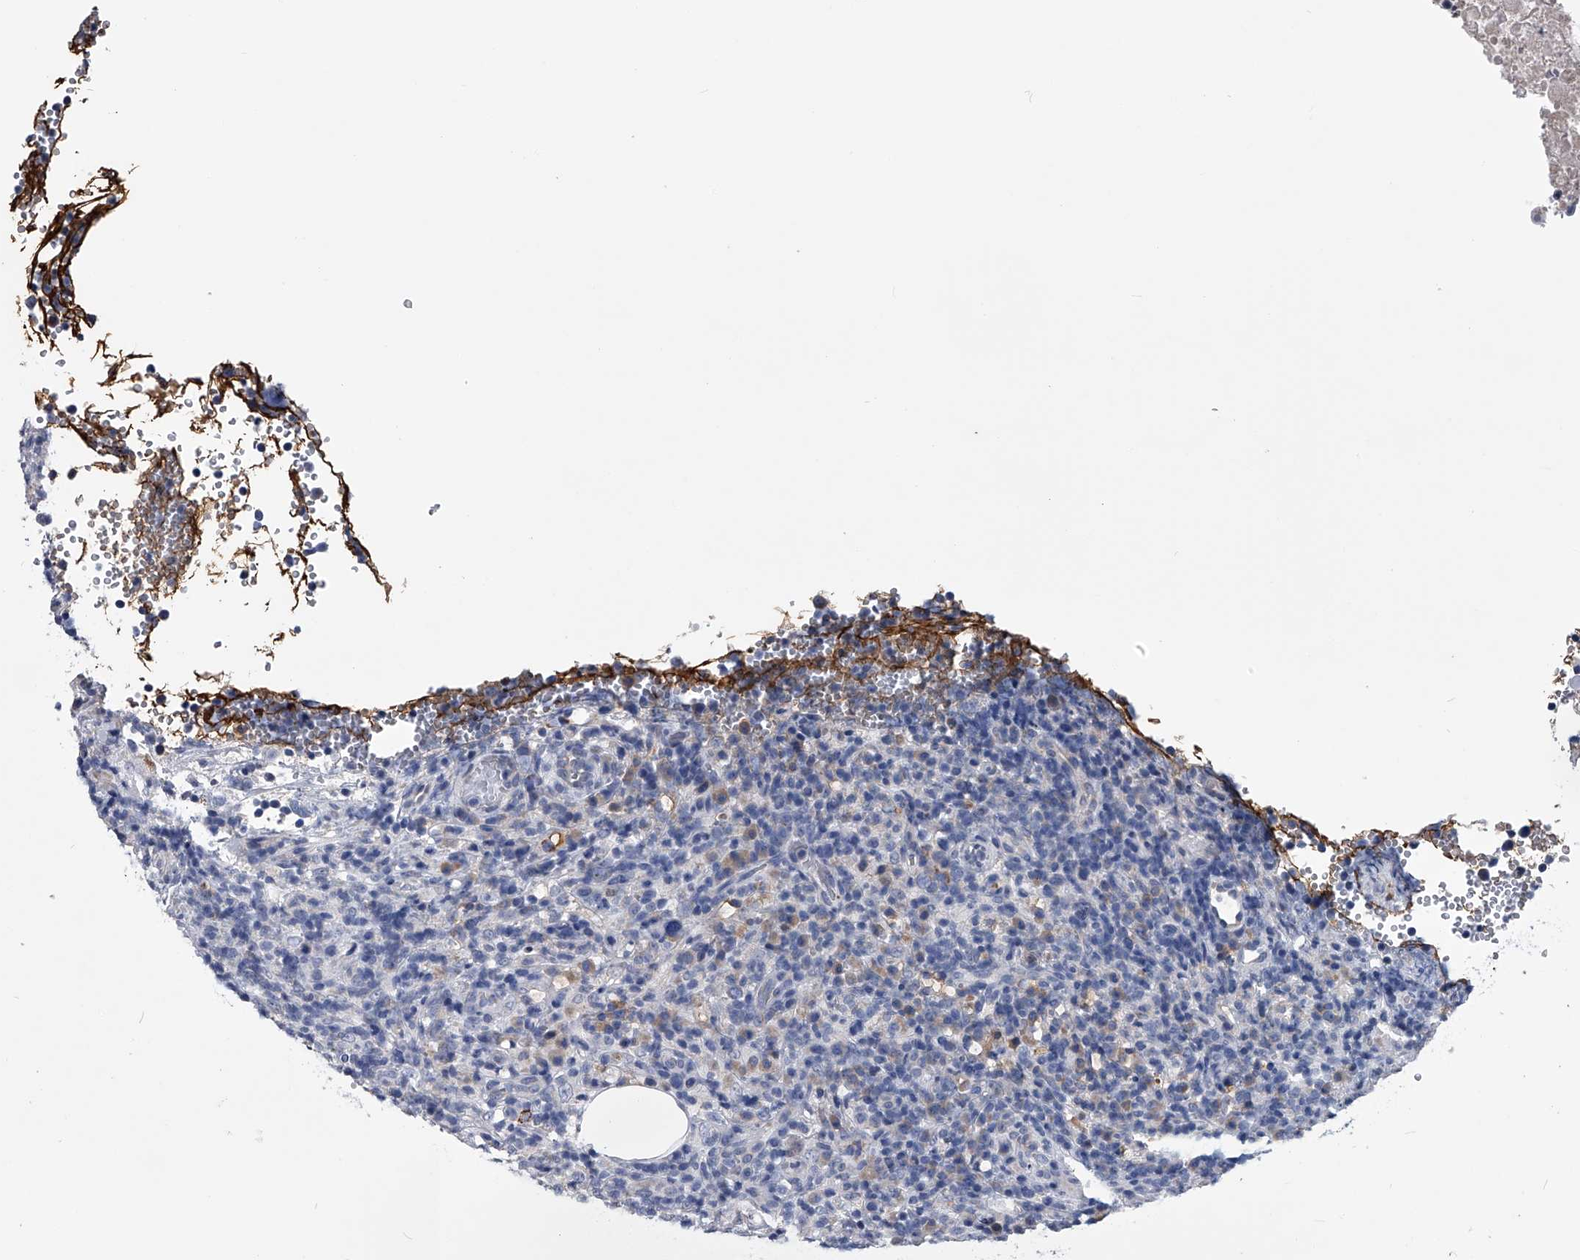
{"staining": {"intensity": "negative", "quantity": "none", "location": "none"}, "tissue": "lymphoma", "cell_type": "Tumor cells", "image_type": "cancer", "snomed": [{"axis": "morphology", "description": "Malignant lymphoma, non-Hodgkin's type, High grade"}, {"axis": "topography", "description": "Lymph node"}], "caption": "This histopathology image is of lymphoma stained with immunohistochemistry to label a protein in brown with the nuclei are counter-stained blue. There is no staining in tumor cells.", "gene": "OAT", "patient": {"sex": "female", "age": 76}}